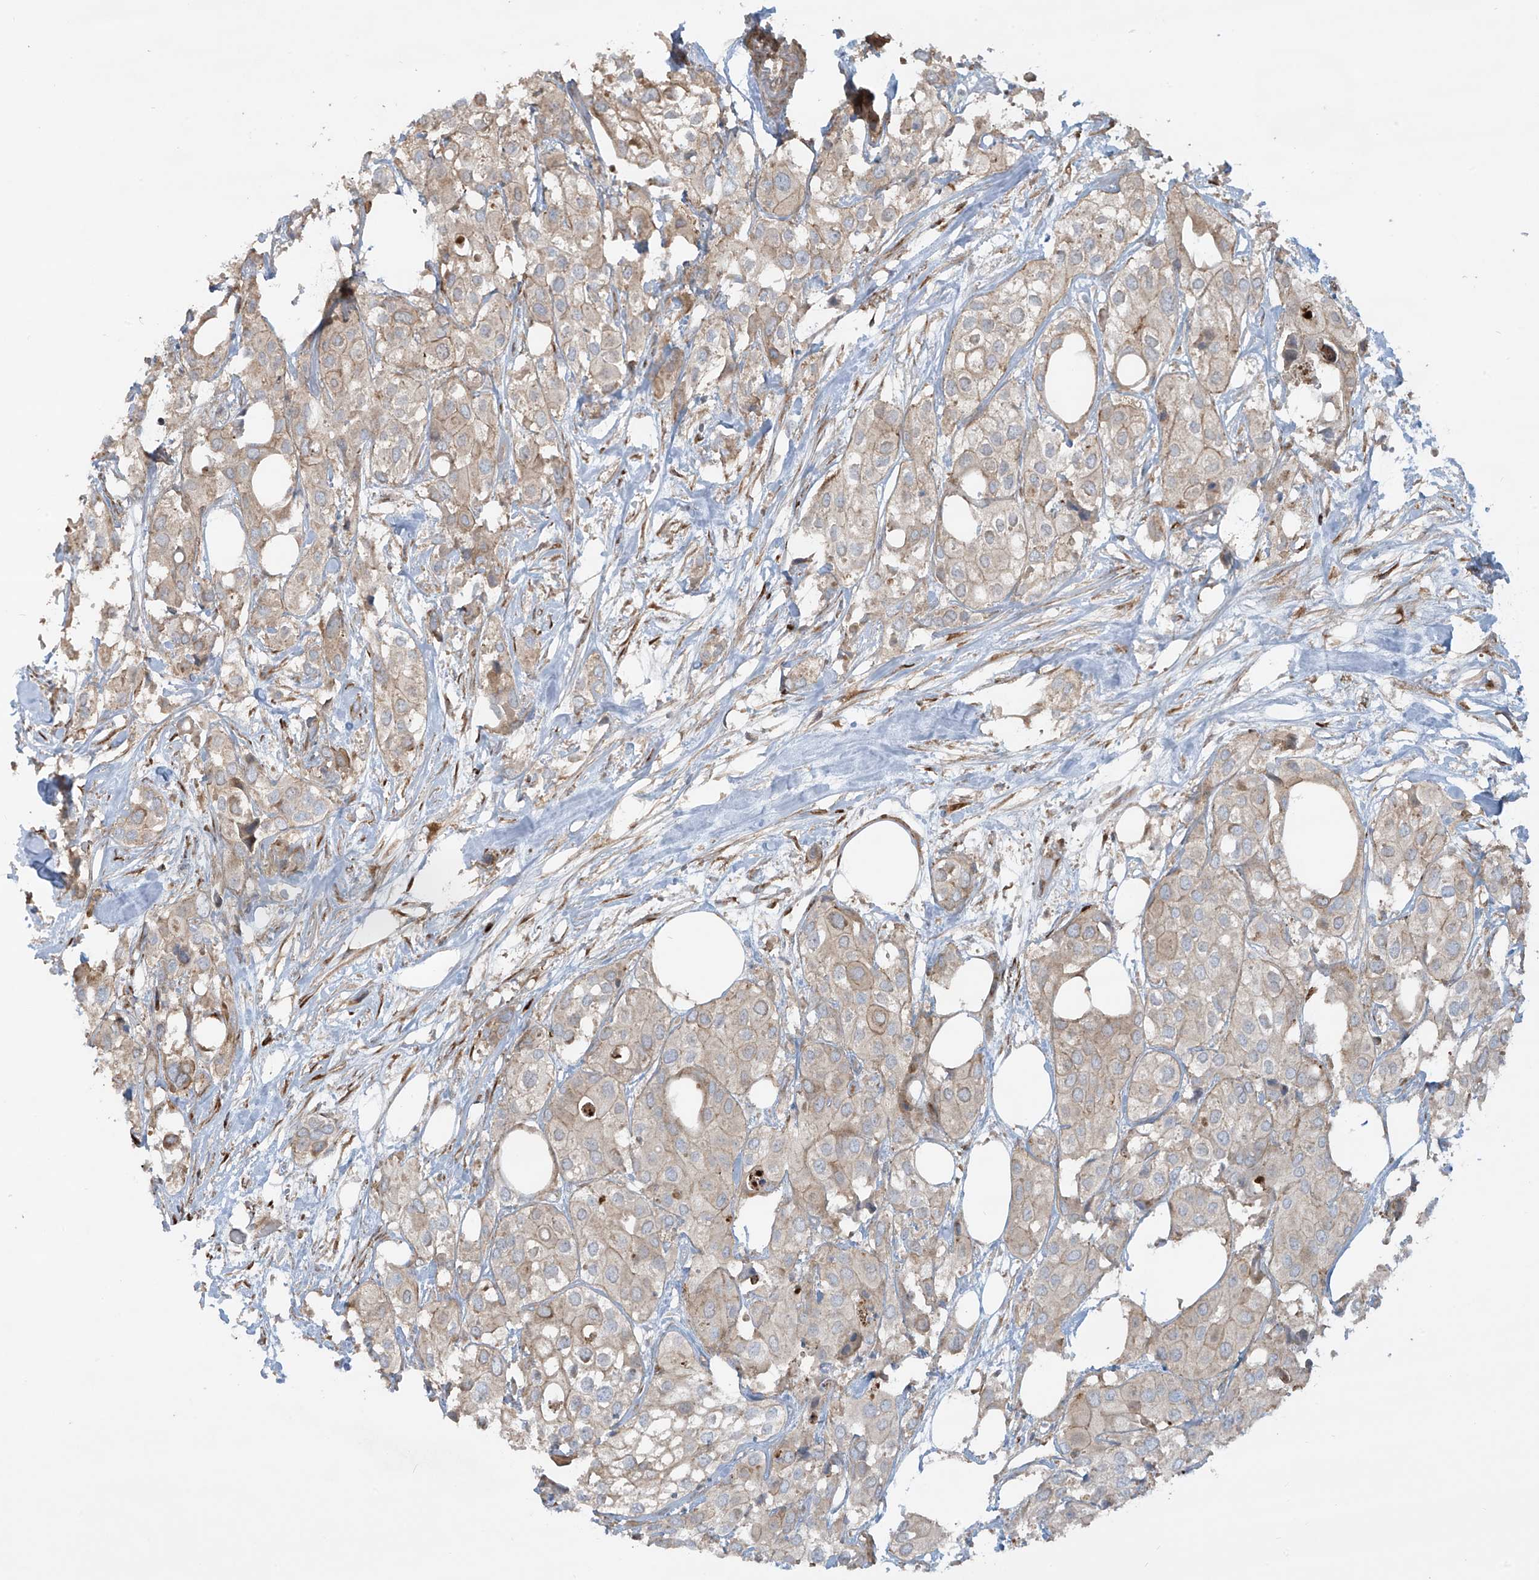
{"staining": {"intensity": "weak", "quantity": "25%-75%", "location": "cytoplasmic/membranous"}, "tissue": "urothelial cancer", "cell_type": "Tumor cells", "image_type": "cancer", "snomed": [{"axis": "morphology", "description": "Urothelial carcinoma, High grade"}, {"axis": "topography", "description": "Urinary bladder"}], "caption": "Urothelial cancer stained with DAB IHC exhibits low levels of weak cytoplasmic/membranous positivity in about 25%-75% of tumor cells. (DAB = brown stain, brightfield microscopy at high magnification).", "gene": "DDIT4", "patient": {"sex": "male", "age": 64}}